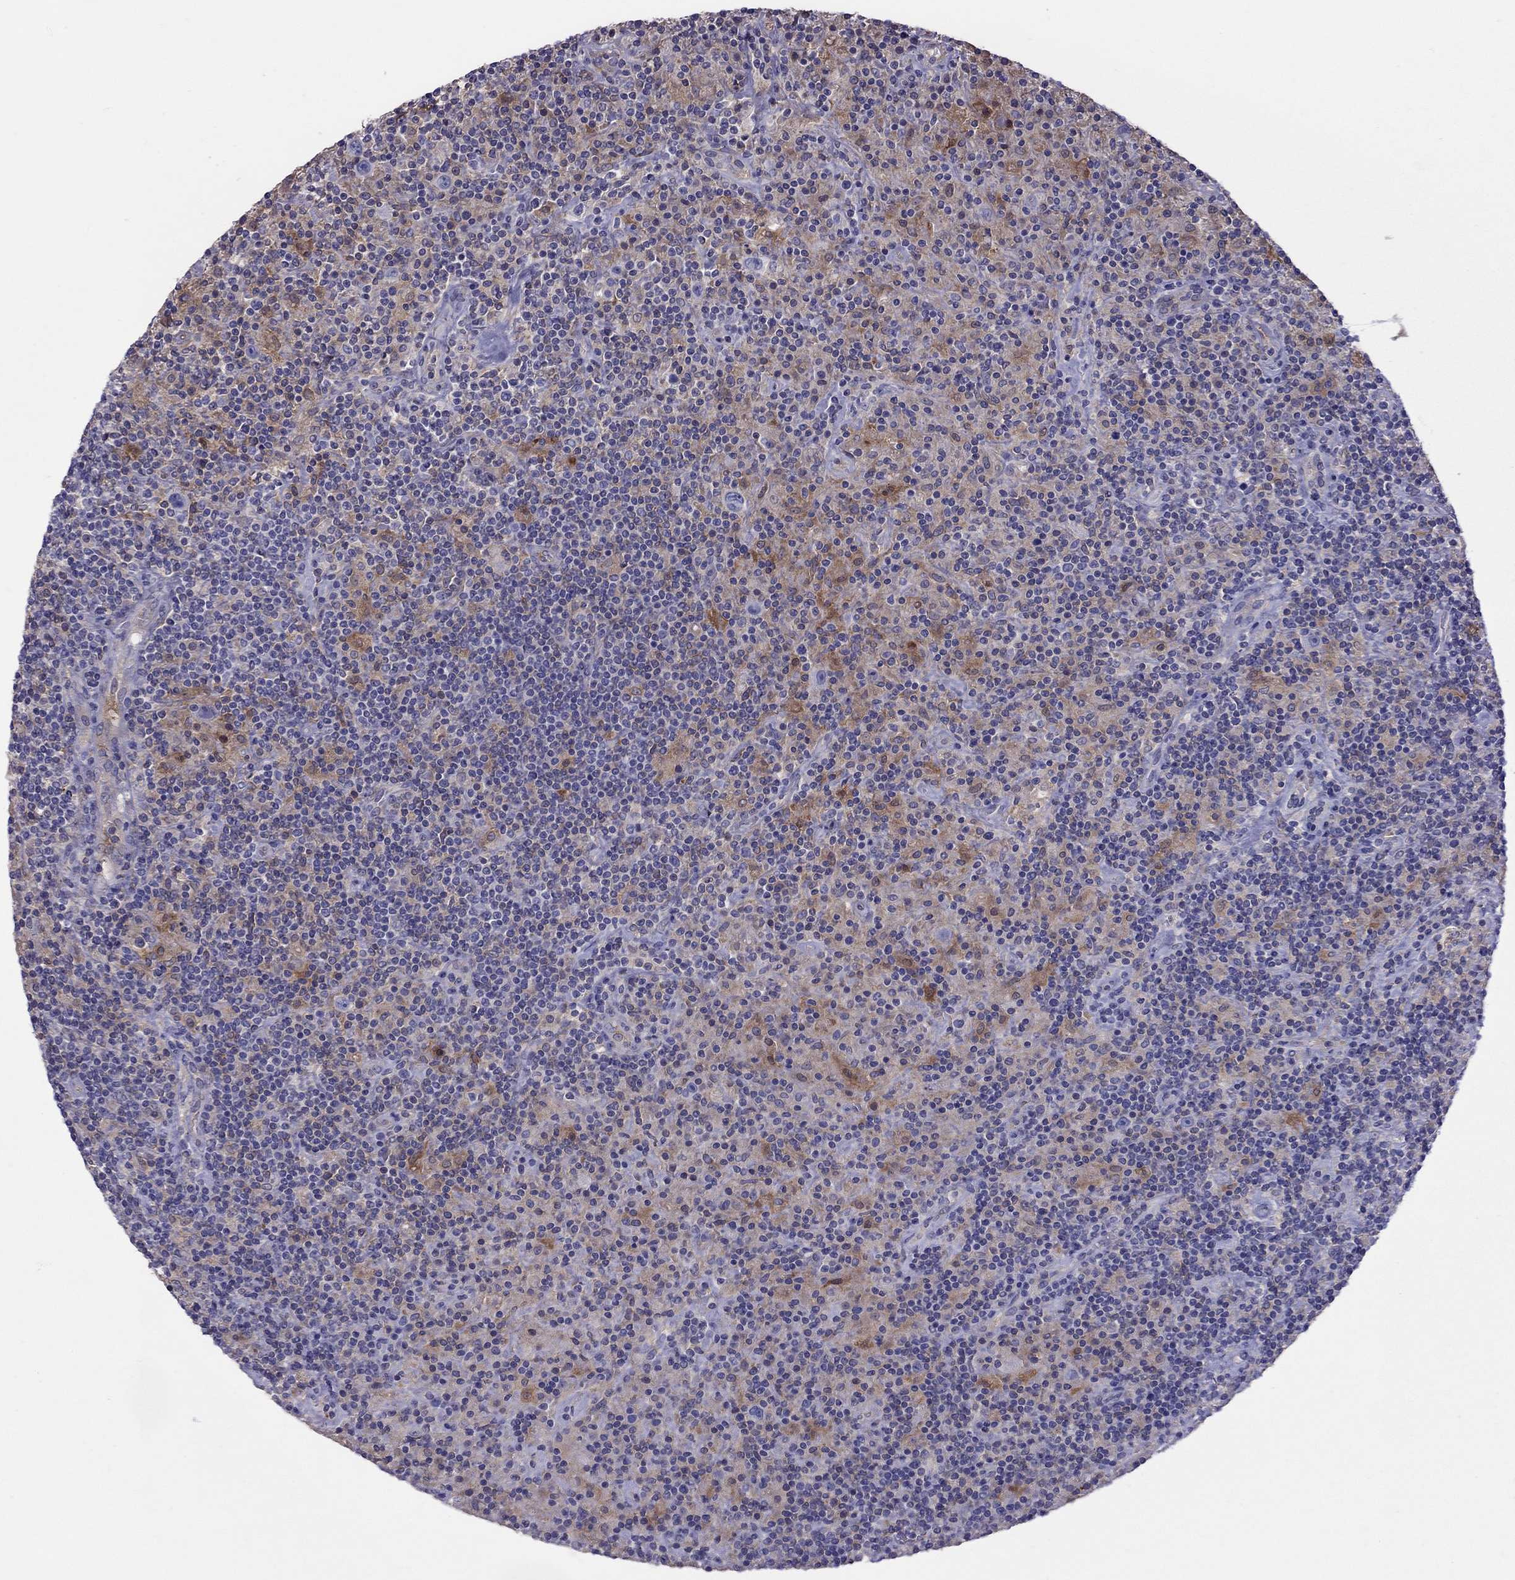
{"staining": {"intensity": "negative", "quantity": "none", "location": "none"}, "tissue": "lymphoma", "cell_type": "Tumor cells", "image_type": "cancer", "snomed": [{"axis": "morphology", "description": "Hodgkin's disease, NOS"}, {"axis": "topography", "description": "Lymph node"}], "caption": "This is an immunohistochemistry (IHC) image of lymphoma. There is no expression in tumor cells.", "gene": "ALOX15B", "patient": {"sex": "male", "age": 70}}